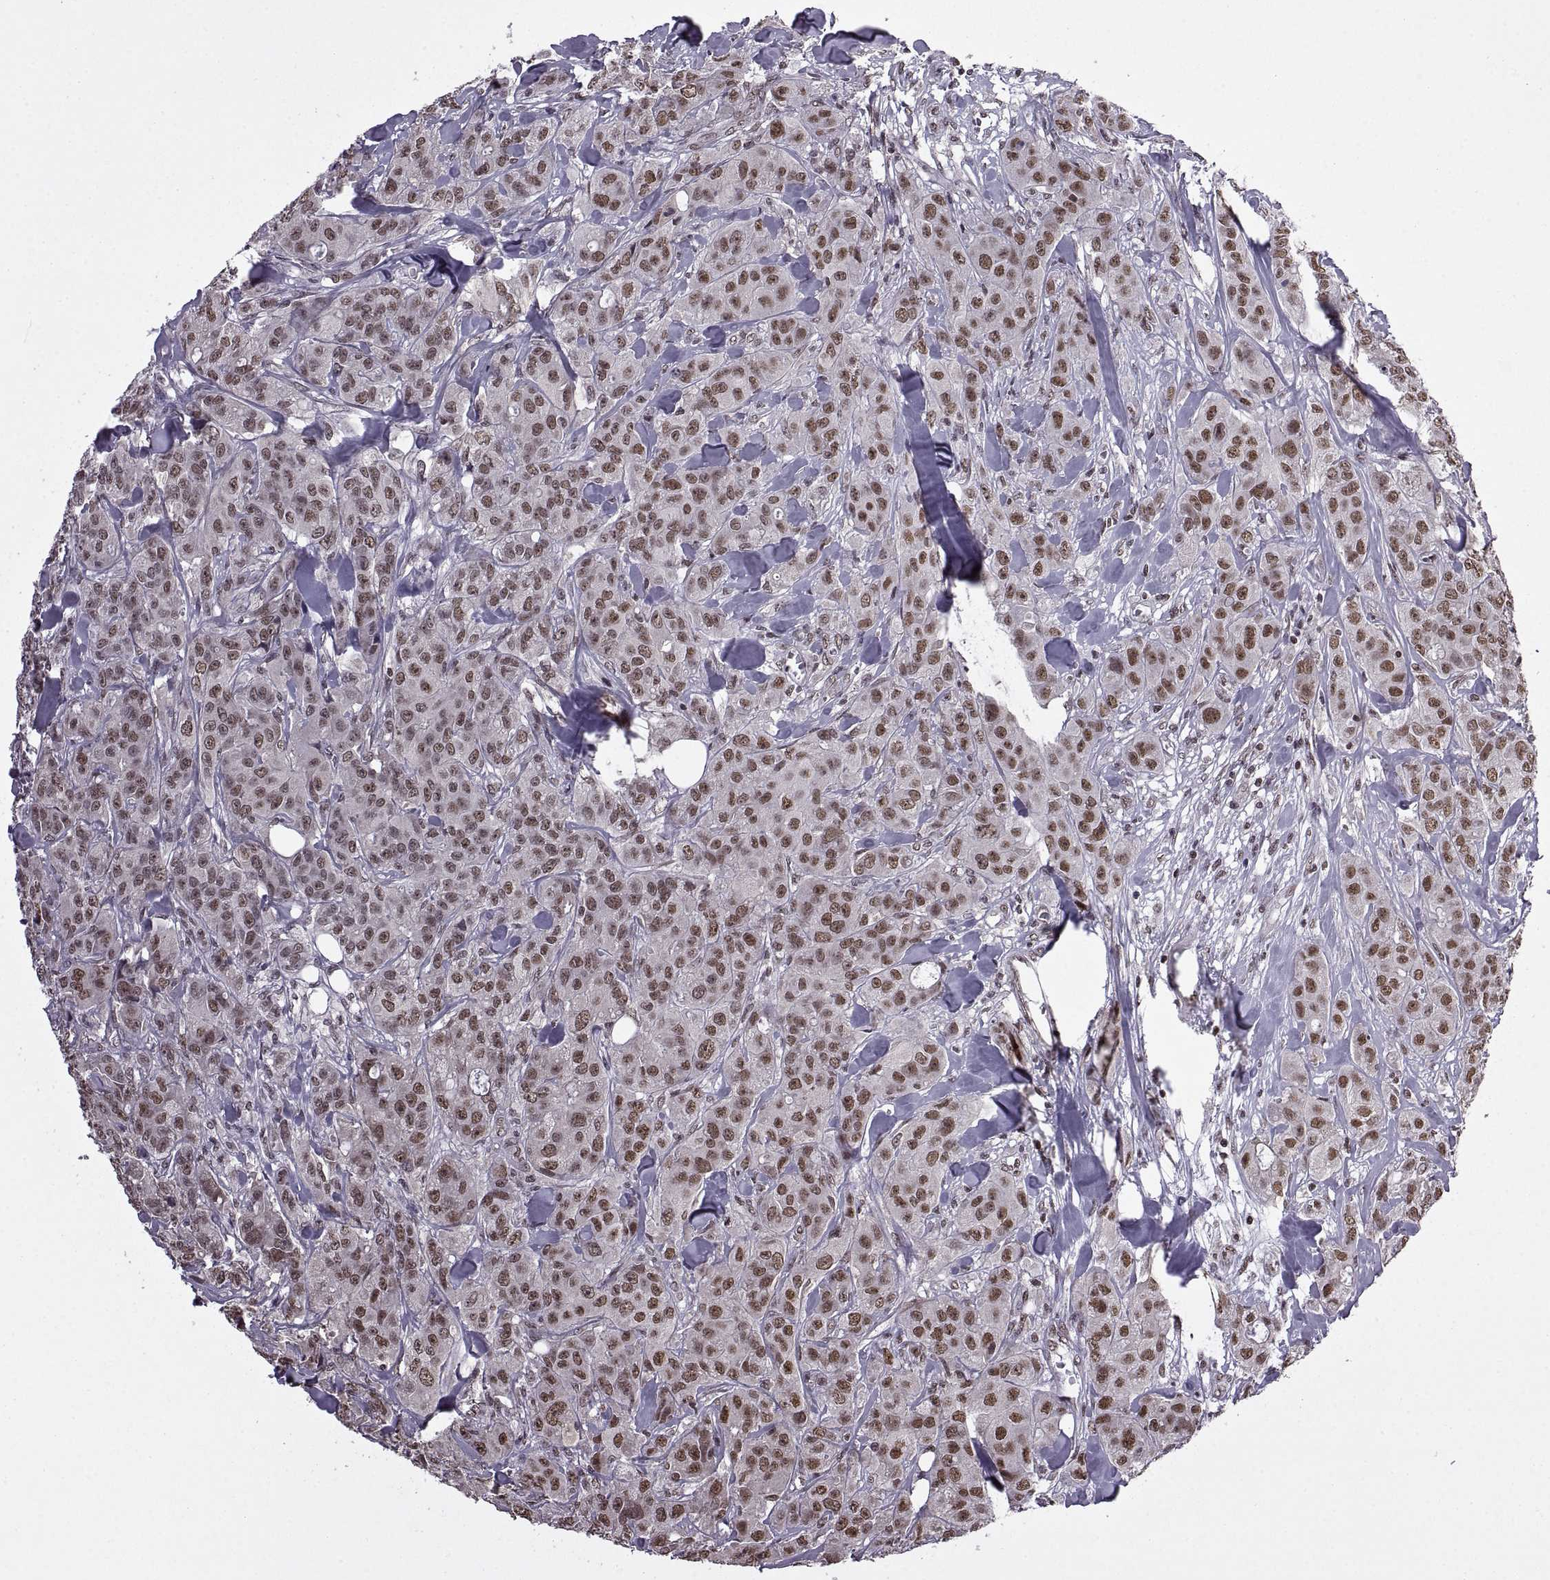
{"staining": {"intensity": "strong", "quantity": ">75%", "location": "nuclear"}, "tissue": "breast cancer", "cell_type": "Tumor cells", "image_type": "cancer", "snomed": [{"axis": "morphology", "description": "Duct carcinoma"}, {"axis": "topography", "description": "Breast"}], "caption": "Immunohistochemical staining of human invasive ductal carcinoma (breast) reveals high levels of strong nuclear expression in about >75% of tumor cells. (Stains: DAB in brown, nuclei in blue, Microscopy: brightfield microscopy at high magnification).", "gene": "INTS3", "patient": {"sex": "female", "age": 43}}